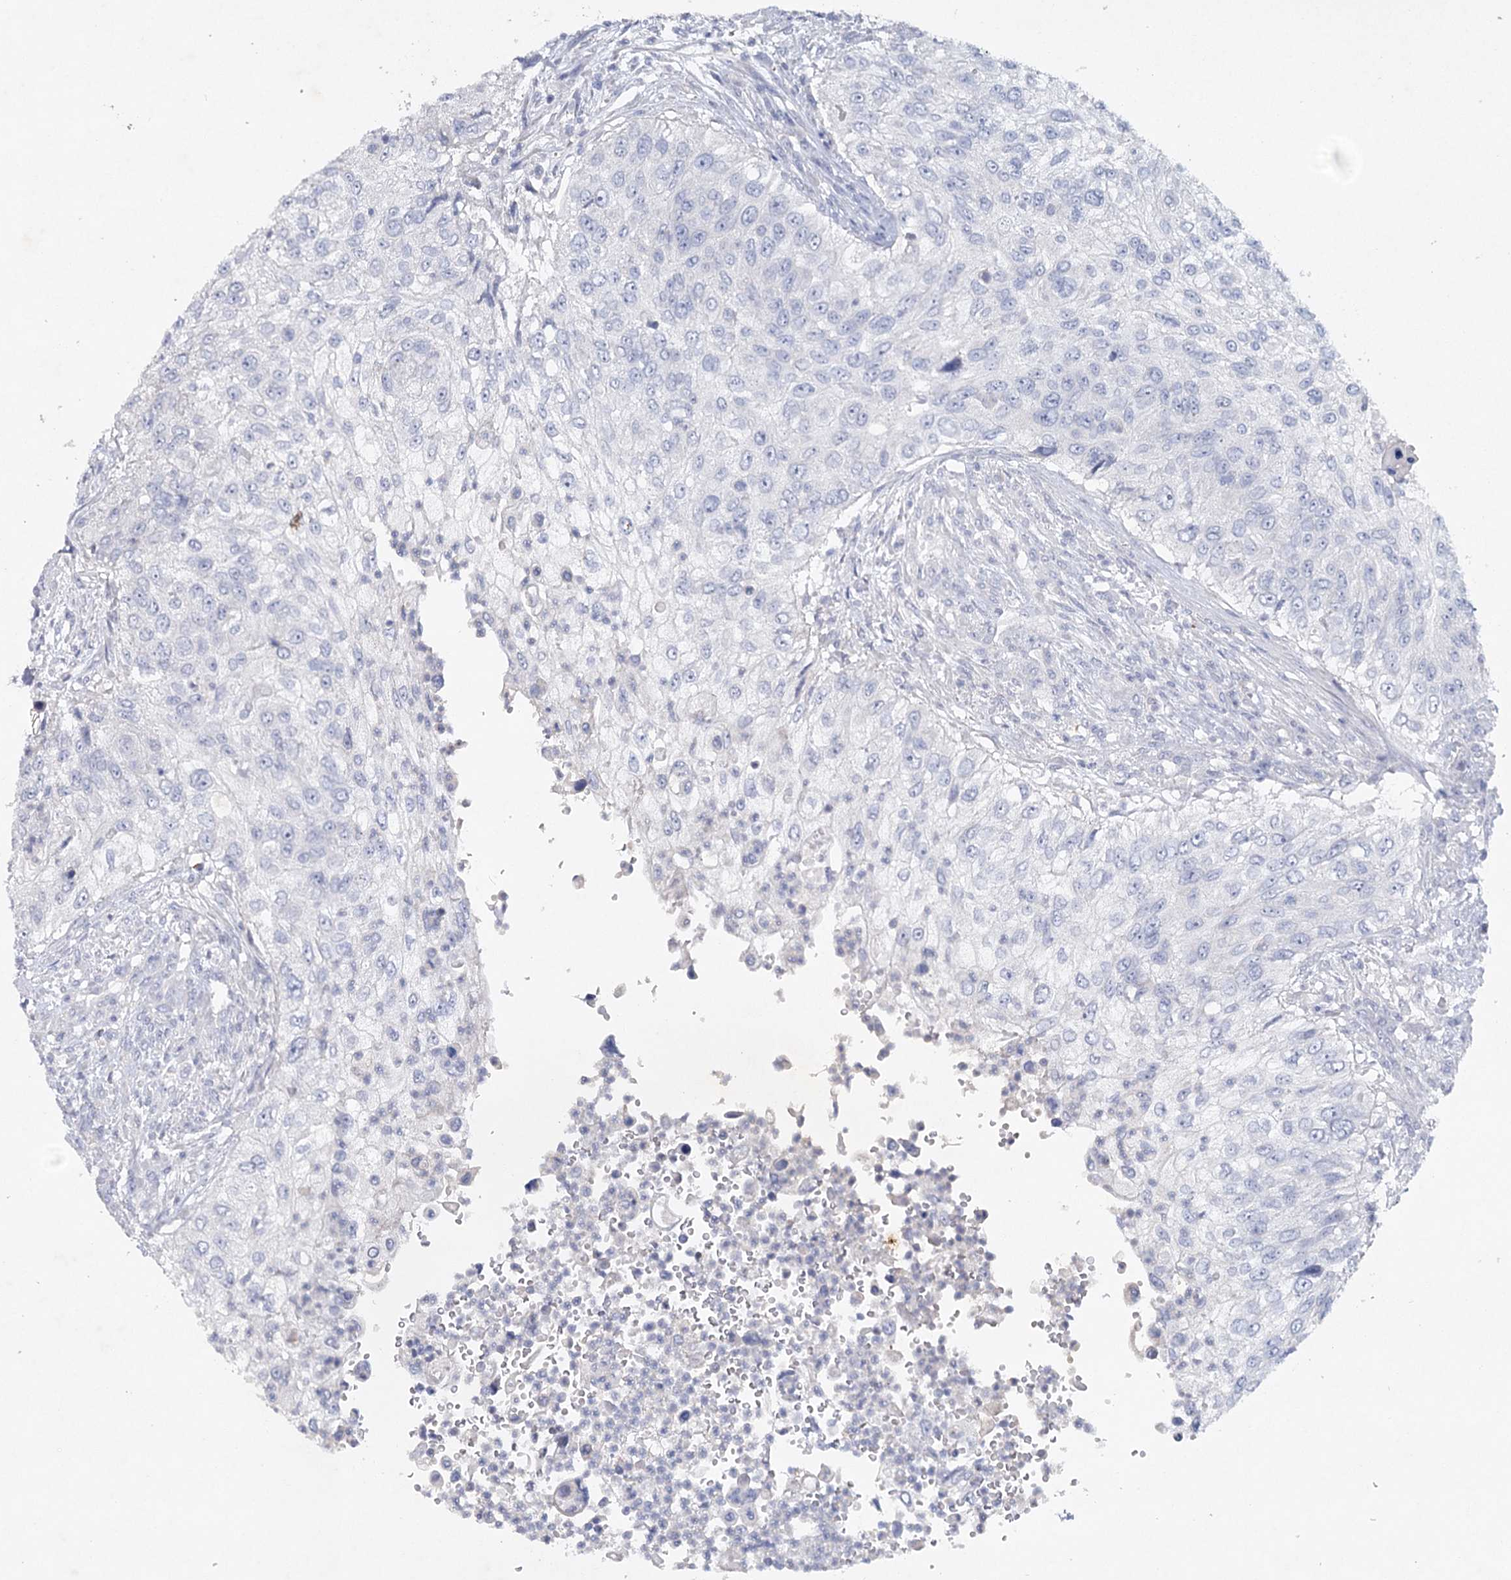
{"staining": {"intensity": "negative", "quantity": "none", "location": "none"}, "tissue": "urothelial cancer", "cell_type": "Tumor cells", "image_type": "cancer", "snomed": [{"axis": "morphology", "description": "Urothelial carcinoma, High grade"}, {"axis": "topography", "description": "Urinary bladder"}], "caption": "Urothelial cancer was stained to show a protein in brown. There is no significant expression in tumor cells.", "gene": "MAP3K13", "patient": {"sex": "female", "age": 60}}